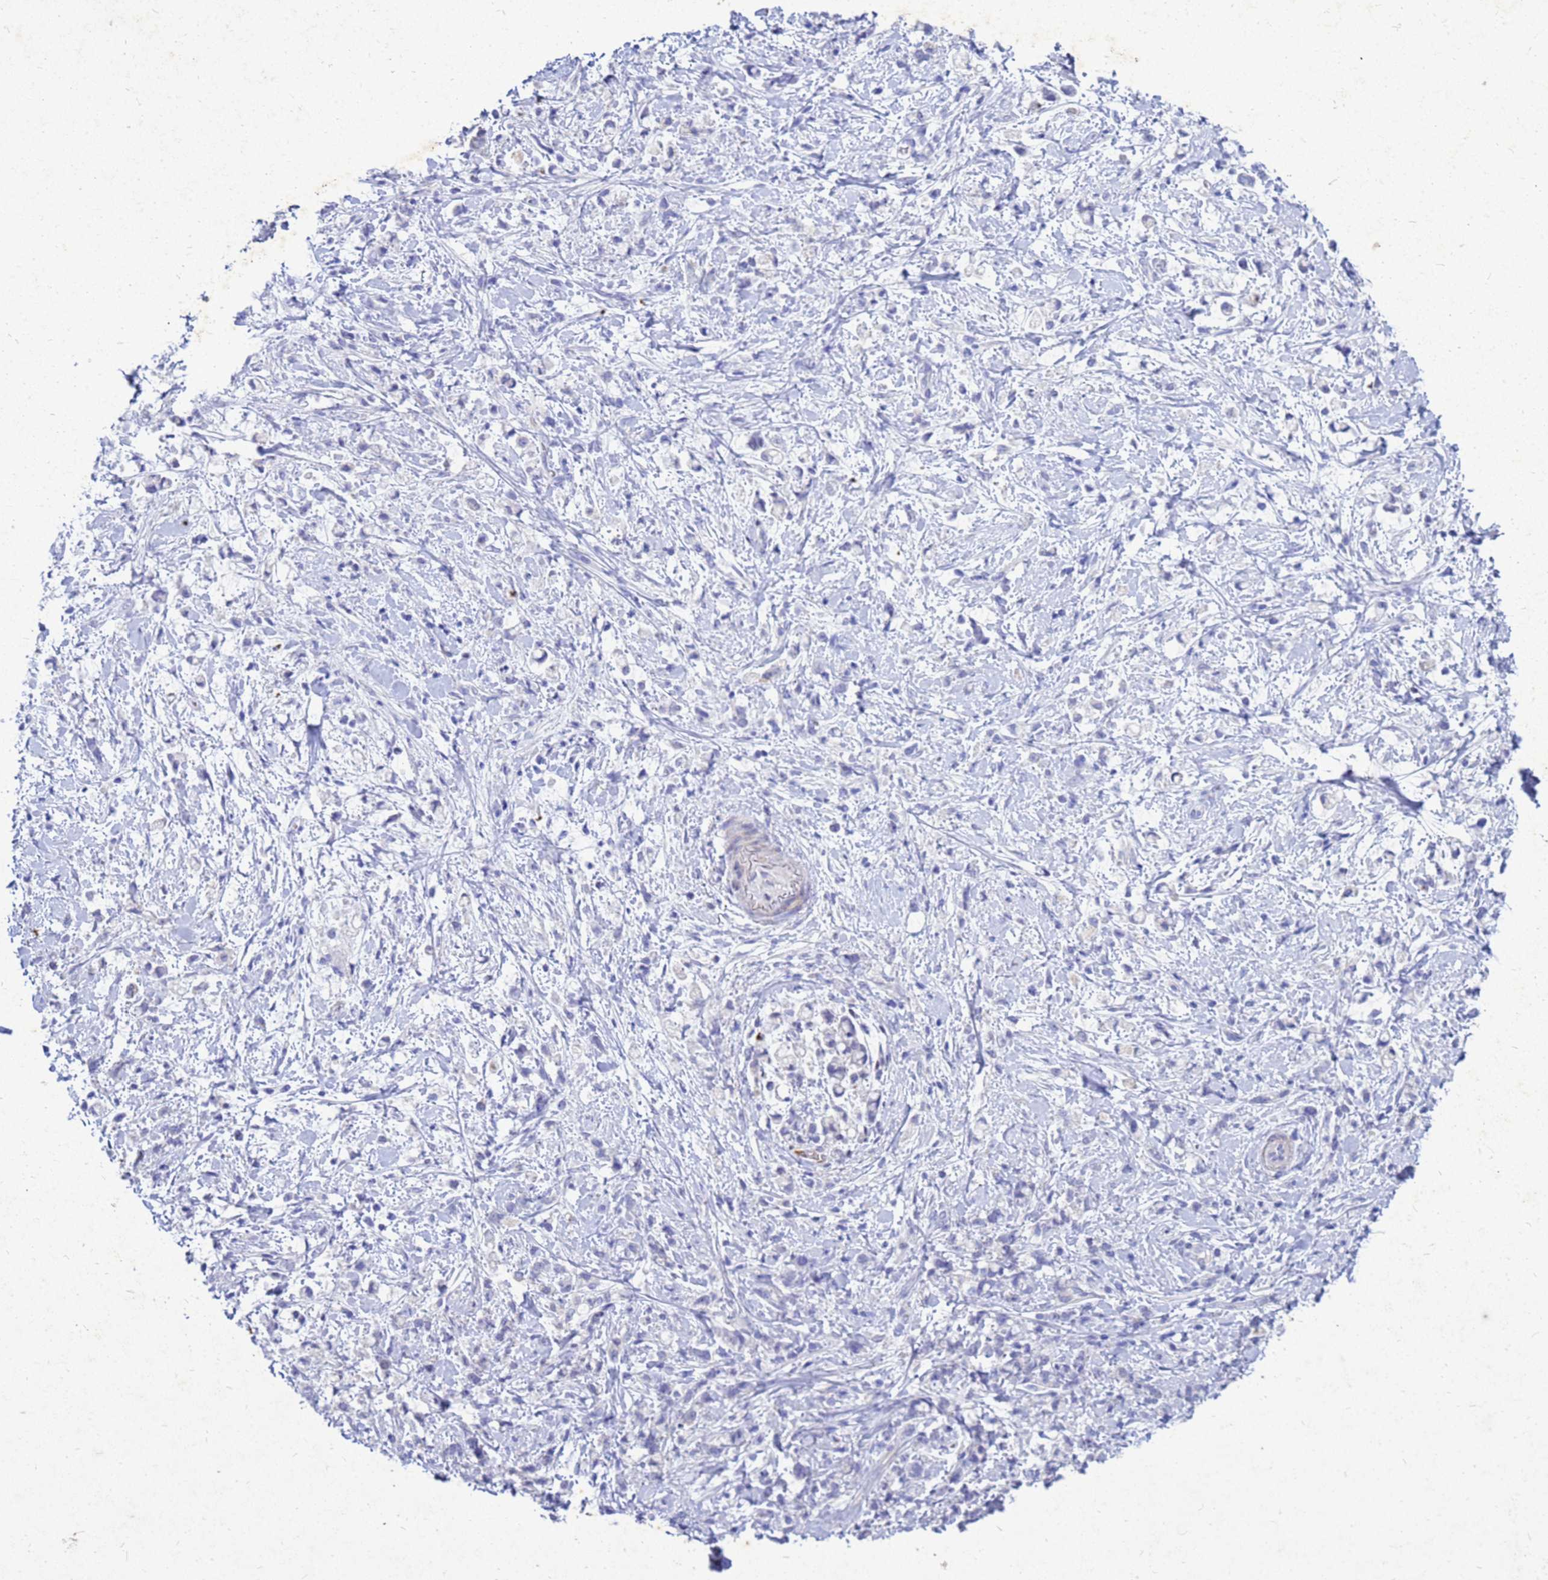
{"staining": {"intensity": "negative", "quantity": "none", "location": "none"}, "tissue": "stomach cancer", "cell_type": "Tumor cells", "image_type": "cancer", "snomed": [{"axis": "morphology", "description": "Adenocarcinoma, NOS"}, {"axis": "topography", "description": "Stomach"}], "caption": "DAB (3,3'-diaminobenzidine) immunohistochemical staining of human stomach cancer (adenocarcinoma) exhibits no significant expression in tumor cells.", "gene": "AKR1C1", "patient": {"sex": "female", "age": 60}}